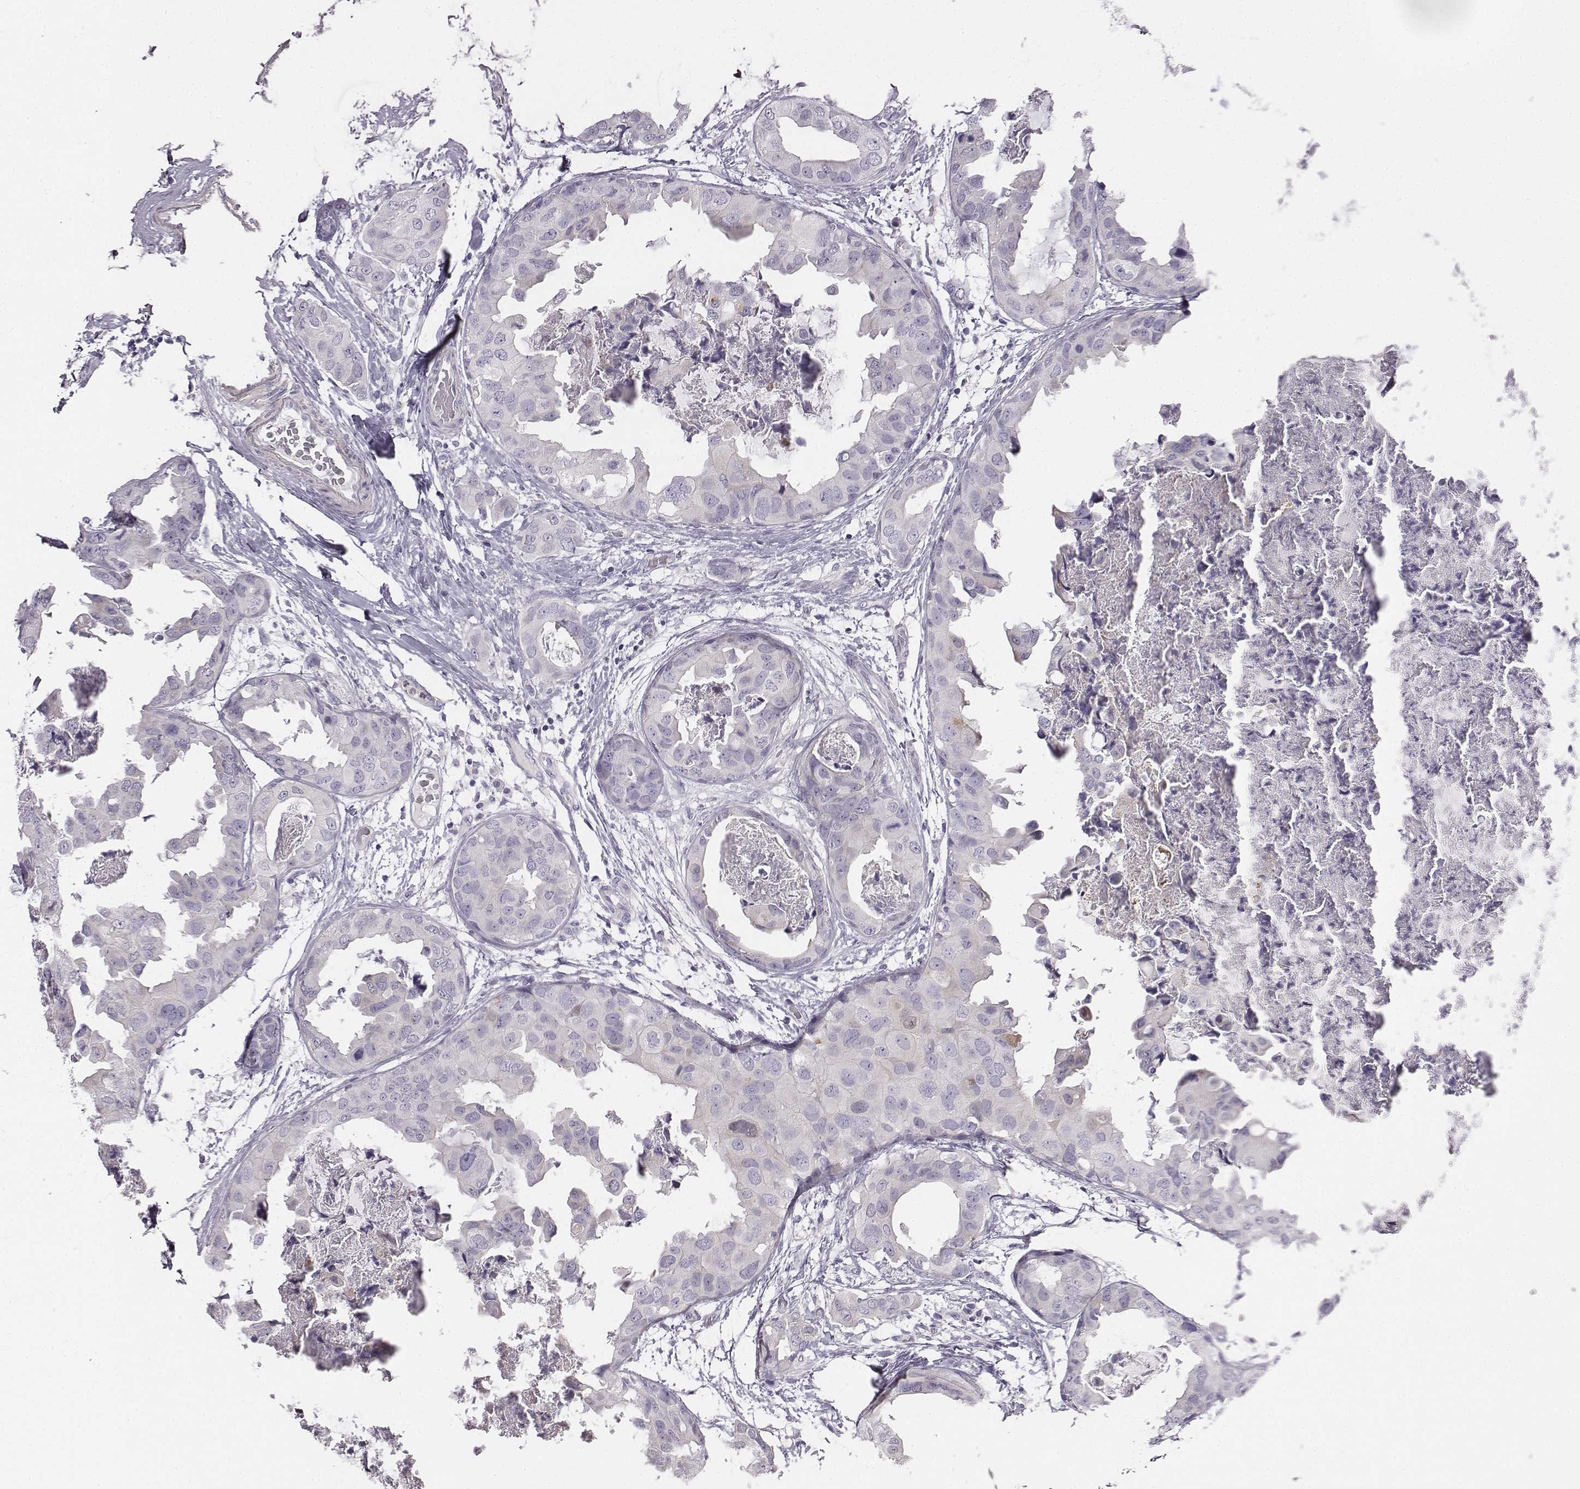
{"staining": {"intensity": "negative", "quantity": "none", "location": "none"}, "tissue": "breast cancer", "cell_type": "Tumor cells", "image_type": "cancer", "snomed": [{"axis": "morphology", "description": "Normal tissue, NOS"}, {"axis": "morphology", "description": "Duct carcinoma"}, {"axis": "topography", "description": "Breast"}], "caption": "There is no significant positivity in tumor cells of breast infiltrating ductal carcinoma.", "gene": "ADAM7", "patient": {"sex": "female", "age": 40}}